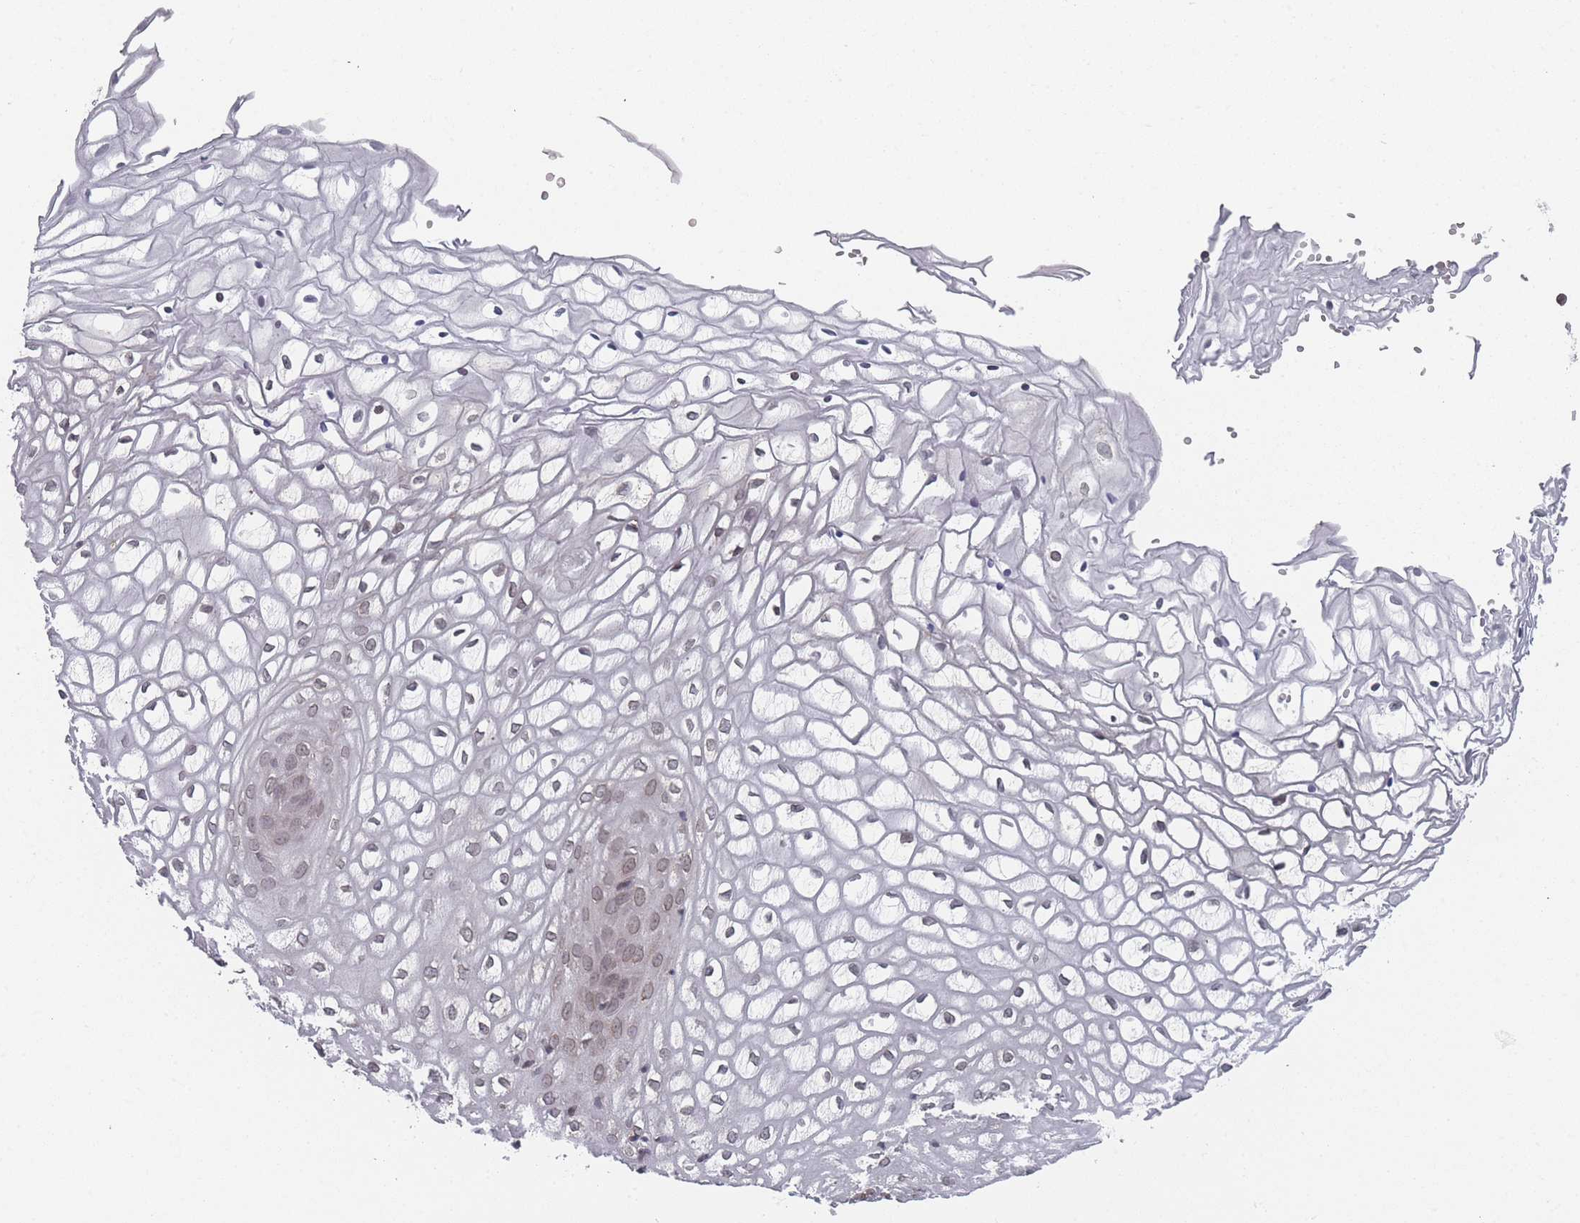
{"staining": {"intensity": "weak", "quantity": "25%-75%", "location": "nuclear"}, "tissue": "vagina", "cell_type": "Squamous epithelial cells", "image_type": "normal", "snomed": [{"axis": "morphology", "description": "Normal tissue, NOS"}, {"axis": "topography", "description": "Vagina"}], "caption": "Vagina stained with a brown dye reveals weak nuclear positive expression in approximately 25%-75% of squamous epithelial cells.", "gene": "TBC1D25", "patient": {"sex": "female", "age": 34}}